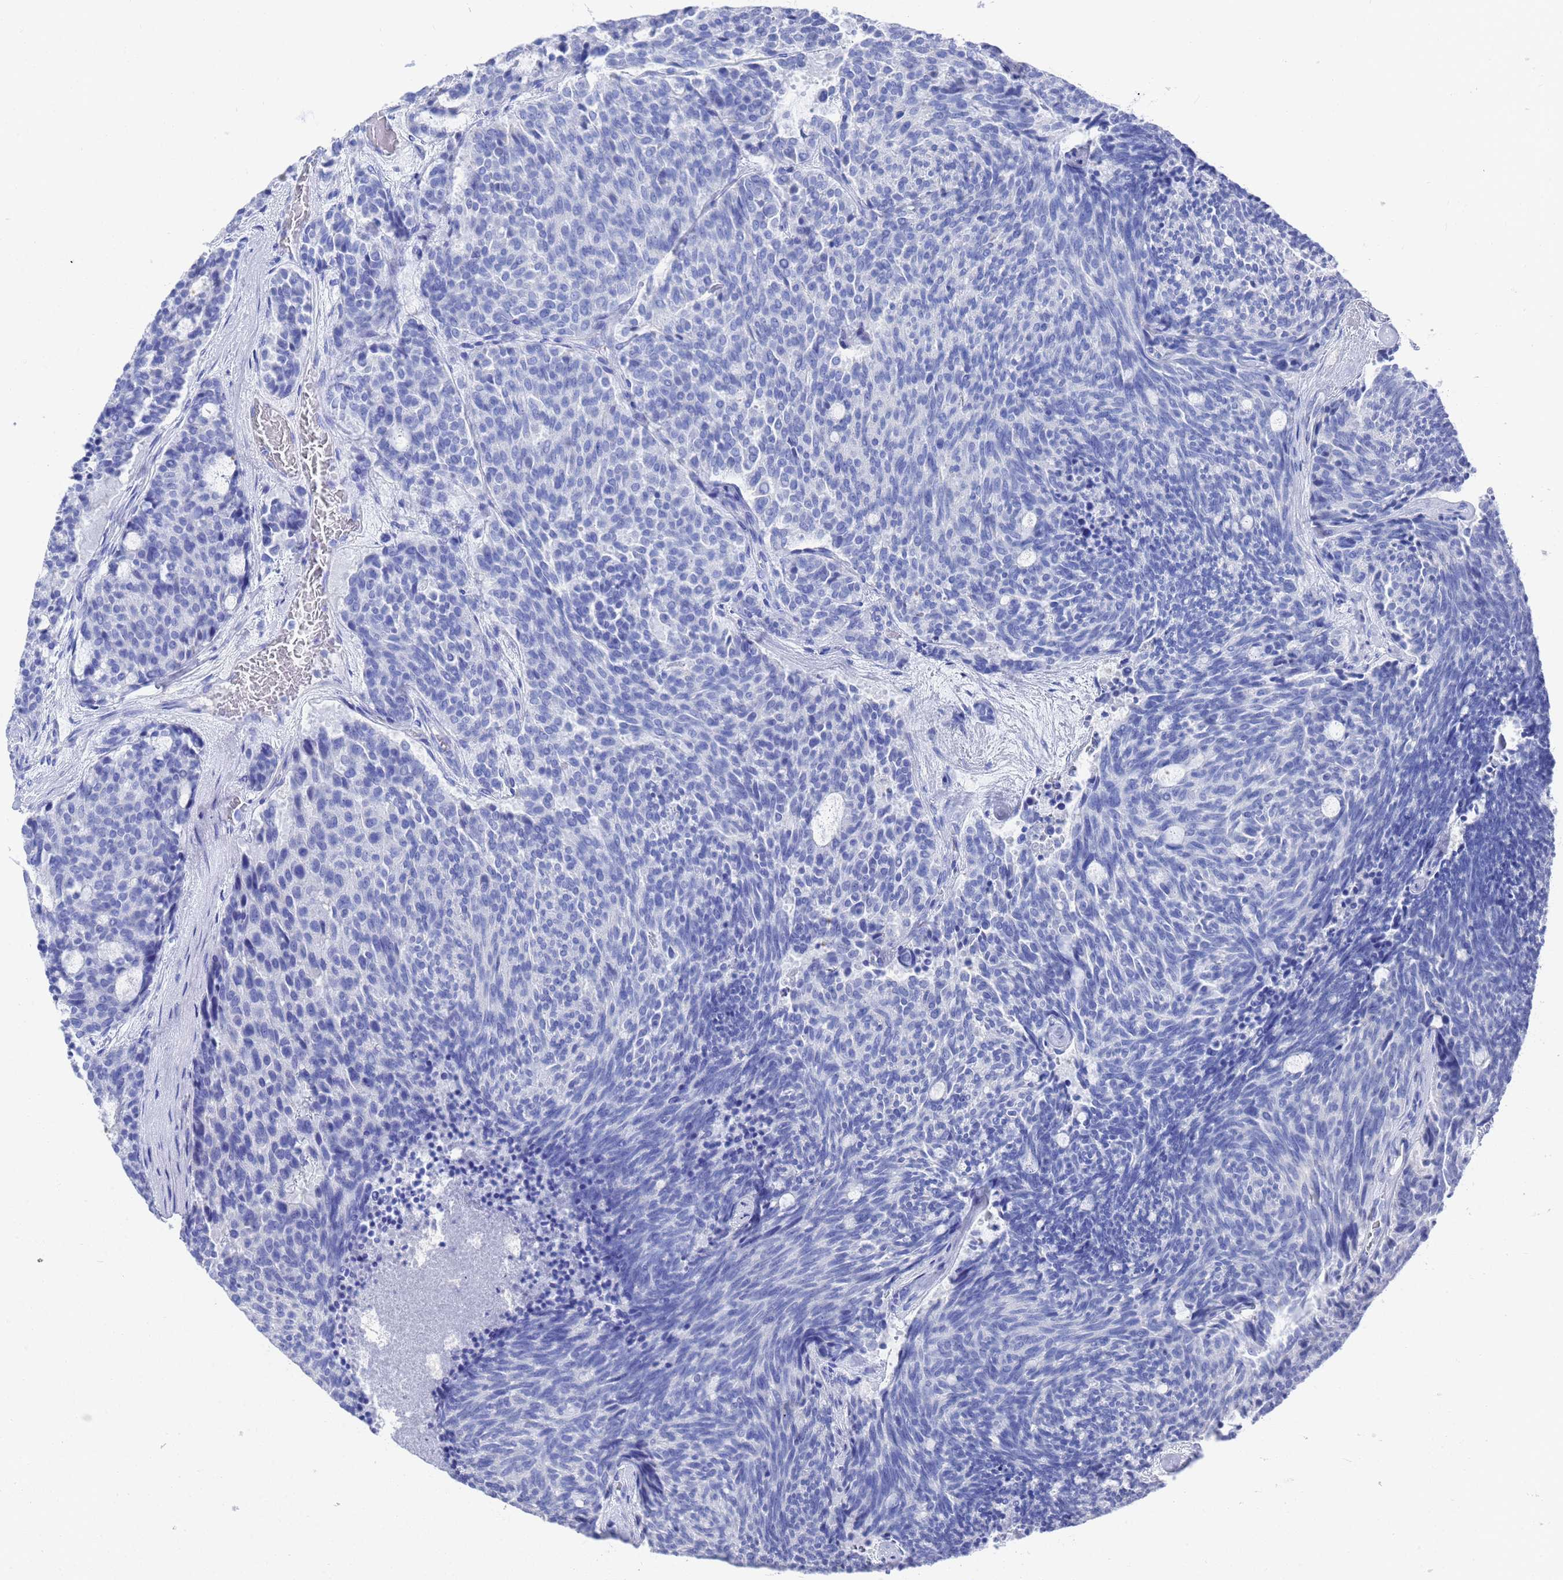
{"staining": {"intensity": "negative", "quantity": "none", "location": "none"}, "tissue": "carcinoid", "cell_type": "Tumor cells", "image_type": "cancer", "snomed": [{"axis": "morphology", "description": "Carcinoid, malignant, NOS"}, {"axis": "topography", "description": "Pancreas"}], "caption": "Human carcinoid stained for a protein using immunohistochemistry shows no staining in tumor cells.", "gene": "GGT1", "patient": {"sex": "female", "age": 54}}